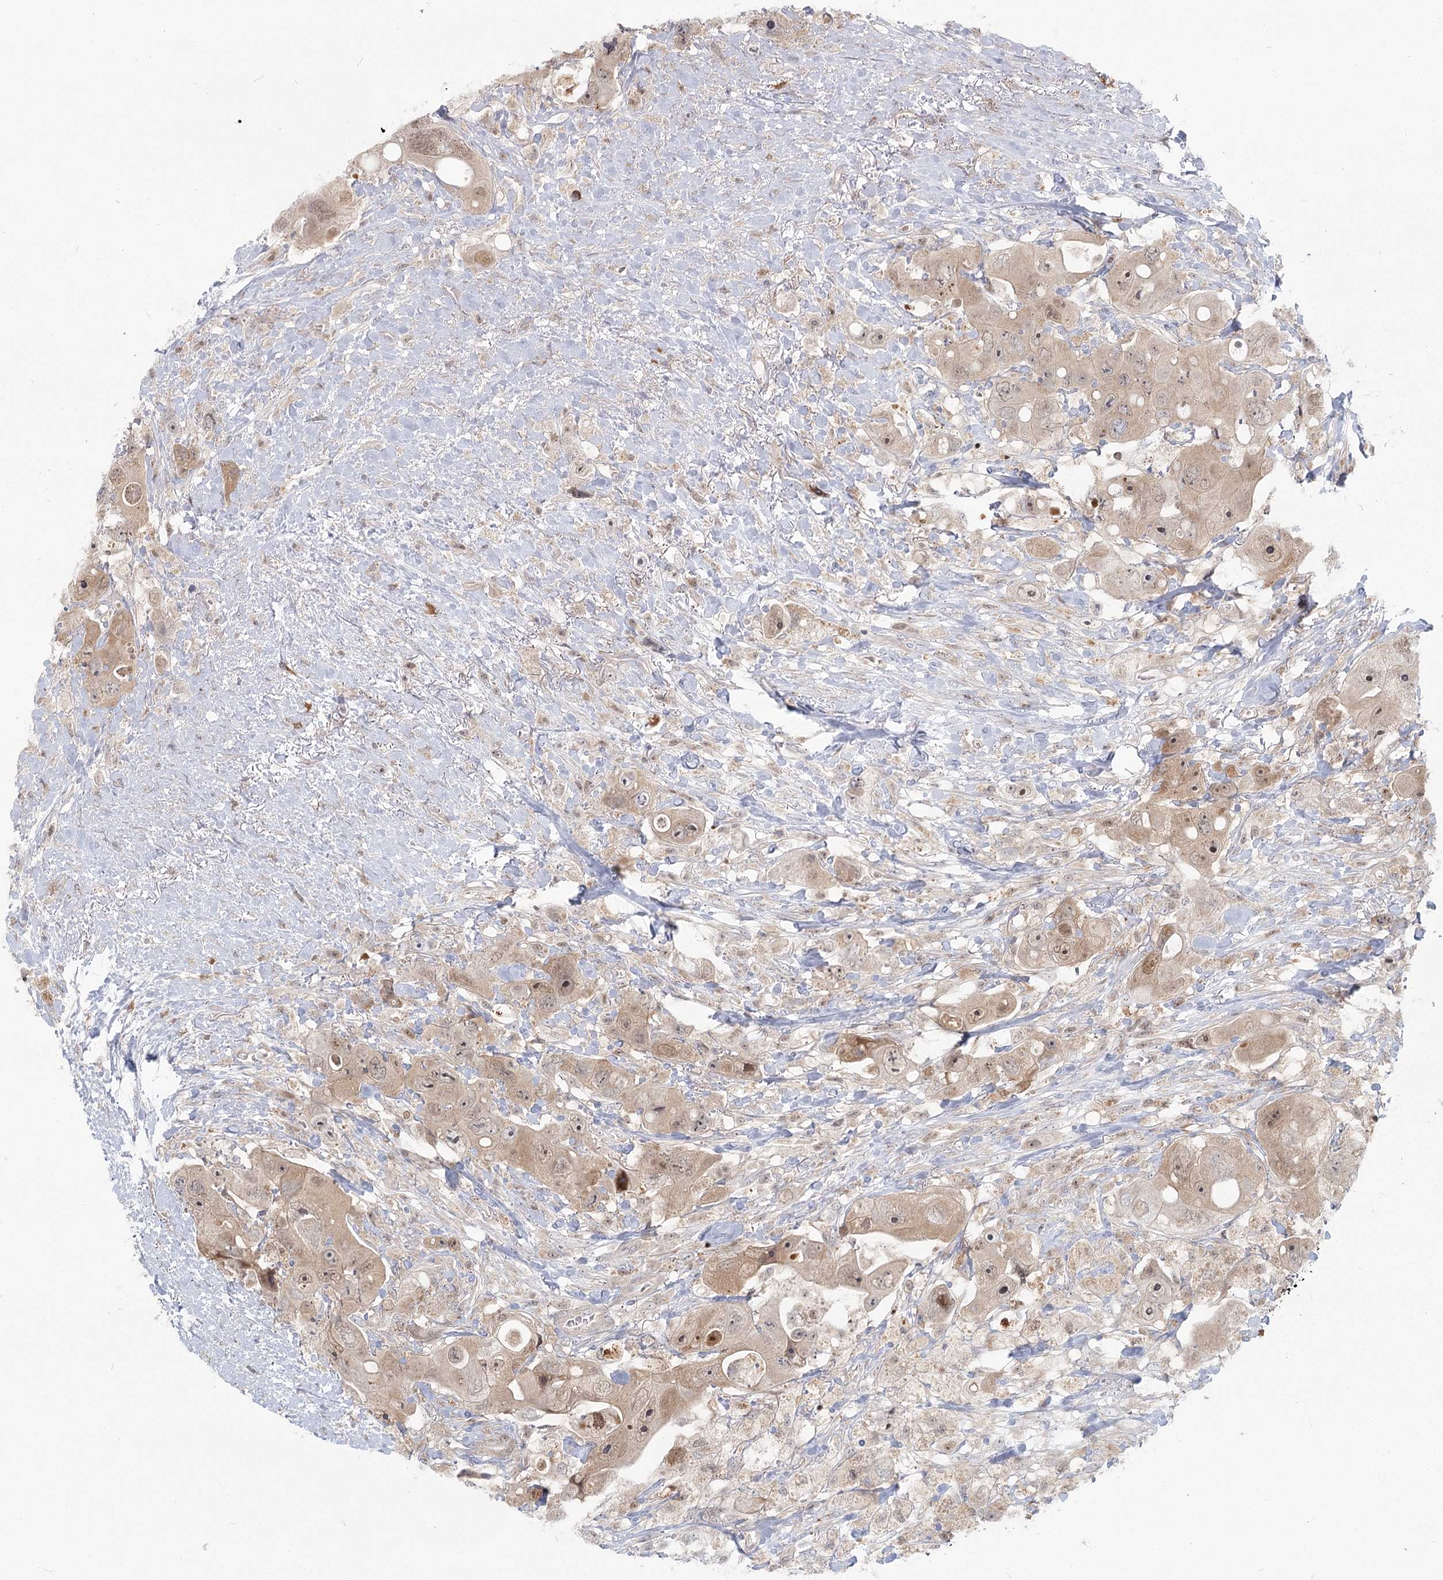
{"staining": {"intensity": "weak", "quantity": ">75%", "location": "cytoplasmic/membranous,nuclear"}, "tissue": "colorectal cancer", "cell_type": "Tumor cells", "image_type": "cancer", "snomed": [{"axis": "morphology", "description": "Adenocarcinoma, NOS"}, {"axis": "topography", "description": "Colon"}], "caption": "This photomicrograph reveals immunohistochemistry staining of colorectal cancer, with low weak cytoplasmic/membranous and nuclear staining in about >75% of tumor cells.", "gene": "THNSL1", "patient": {"sex": "female", "age": 46}}